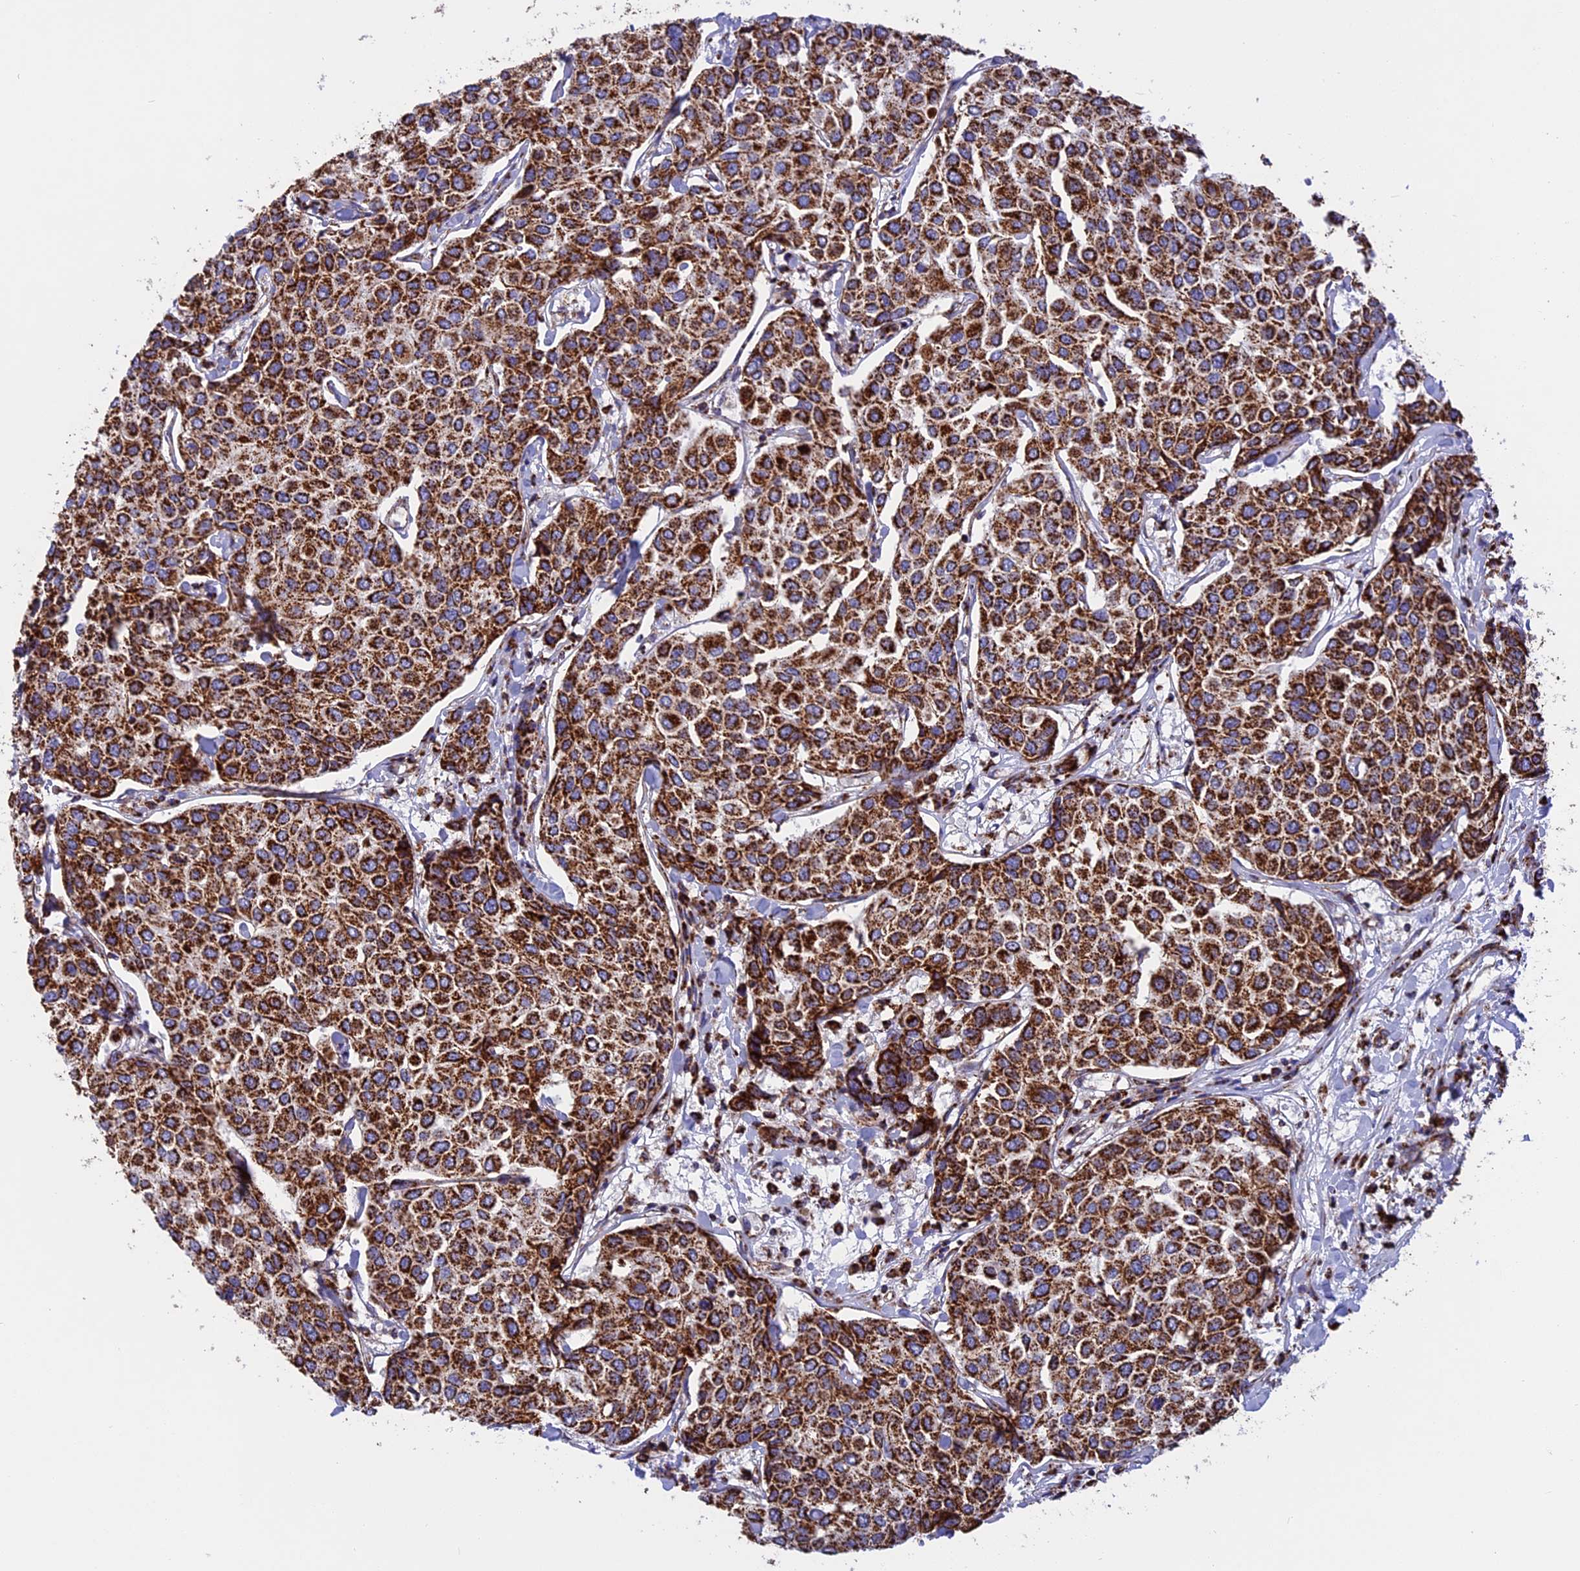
{"staining": {"intensity": "strong", "quantity": ">75%", "location": "cytoplasmic/membranous"}, "tissue": "breast cancer", "cell_type": "Tumor cells", "image_type": "cancer", "snomed": [{"axis": "morphology", "description": "Duct carcinoma"}, {"axis": "topography", "description": "Breast"}], "caption": "Immunohistochemical staining of intraductal carcinoma (breast) displays high levels of strong cytoplasmic/membranous staining in about >75% of tumor cells. (Brightfield microscopy of DAB IHC at high magnification).", "gene": "UQCRB", "patient": {"sex": "female", "age": 55}}